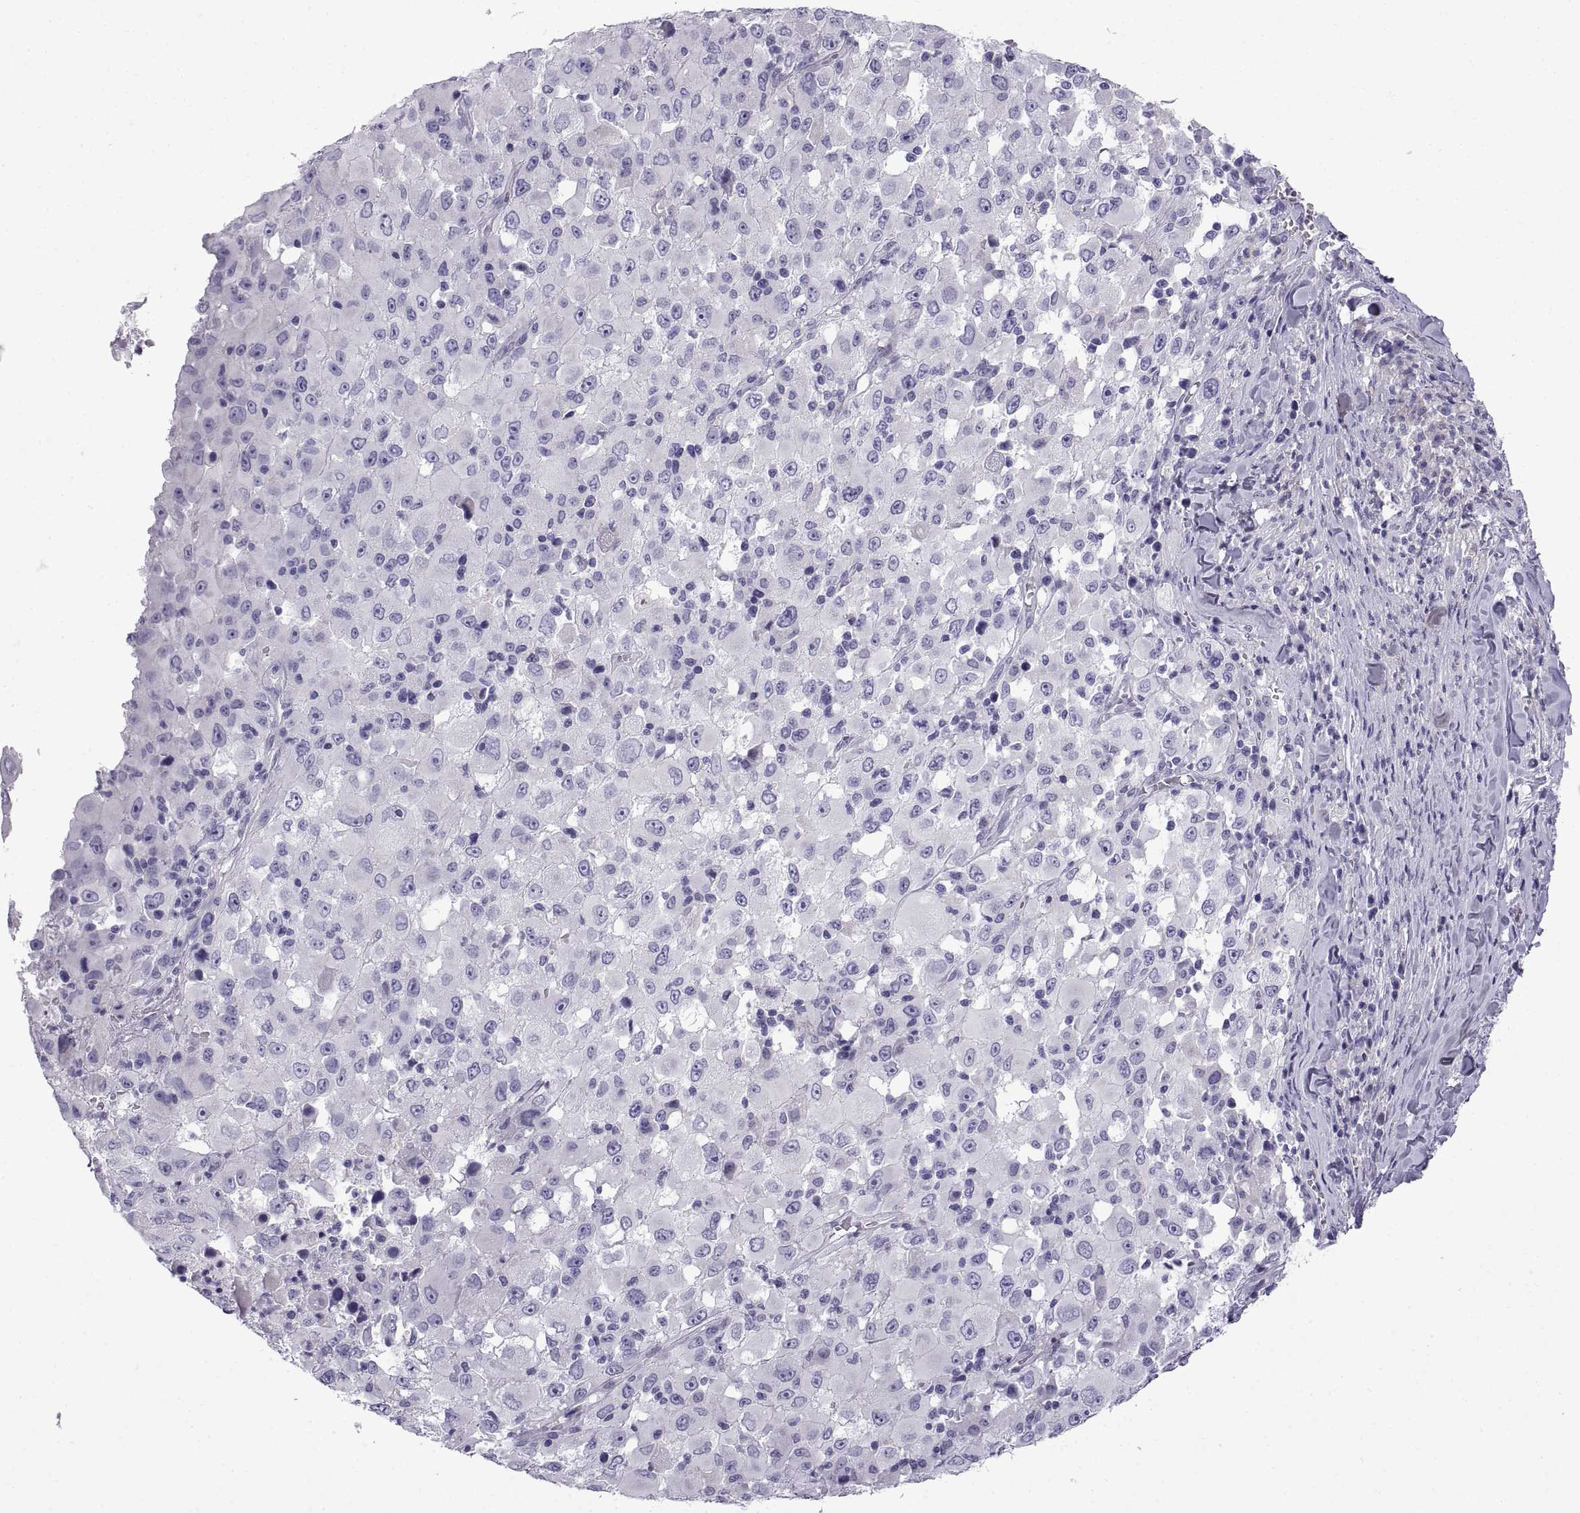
{"staining": {"intensity": "negative", "quantity": "none", "location": "none"}, "tissue": "melanoma", "cell_type": "Tumor cells", "image_type": "cancer", "snomed": [{"axis": "morphology", "description": "Malignant melanoma, Metastatic site"}, {"axis": "topography", "description": "Soft tissue"}], "caption": "The image shows no staining of tumor cells in melanoma. Nuclei are stained in blue.", "gene": "SPDYE1", "patient": {"sex": "male", "age": 50}}